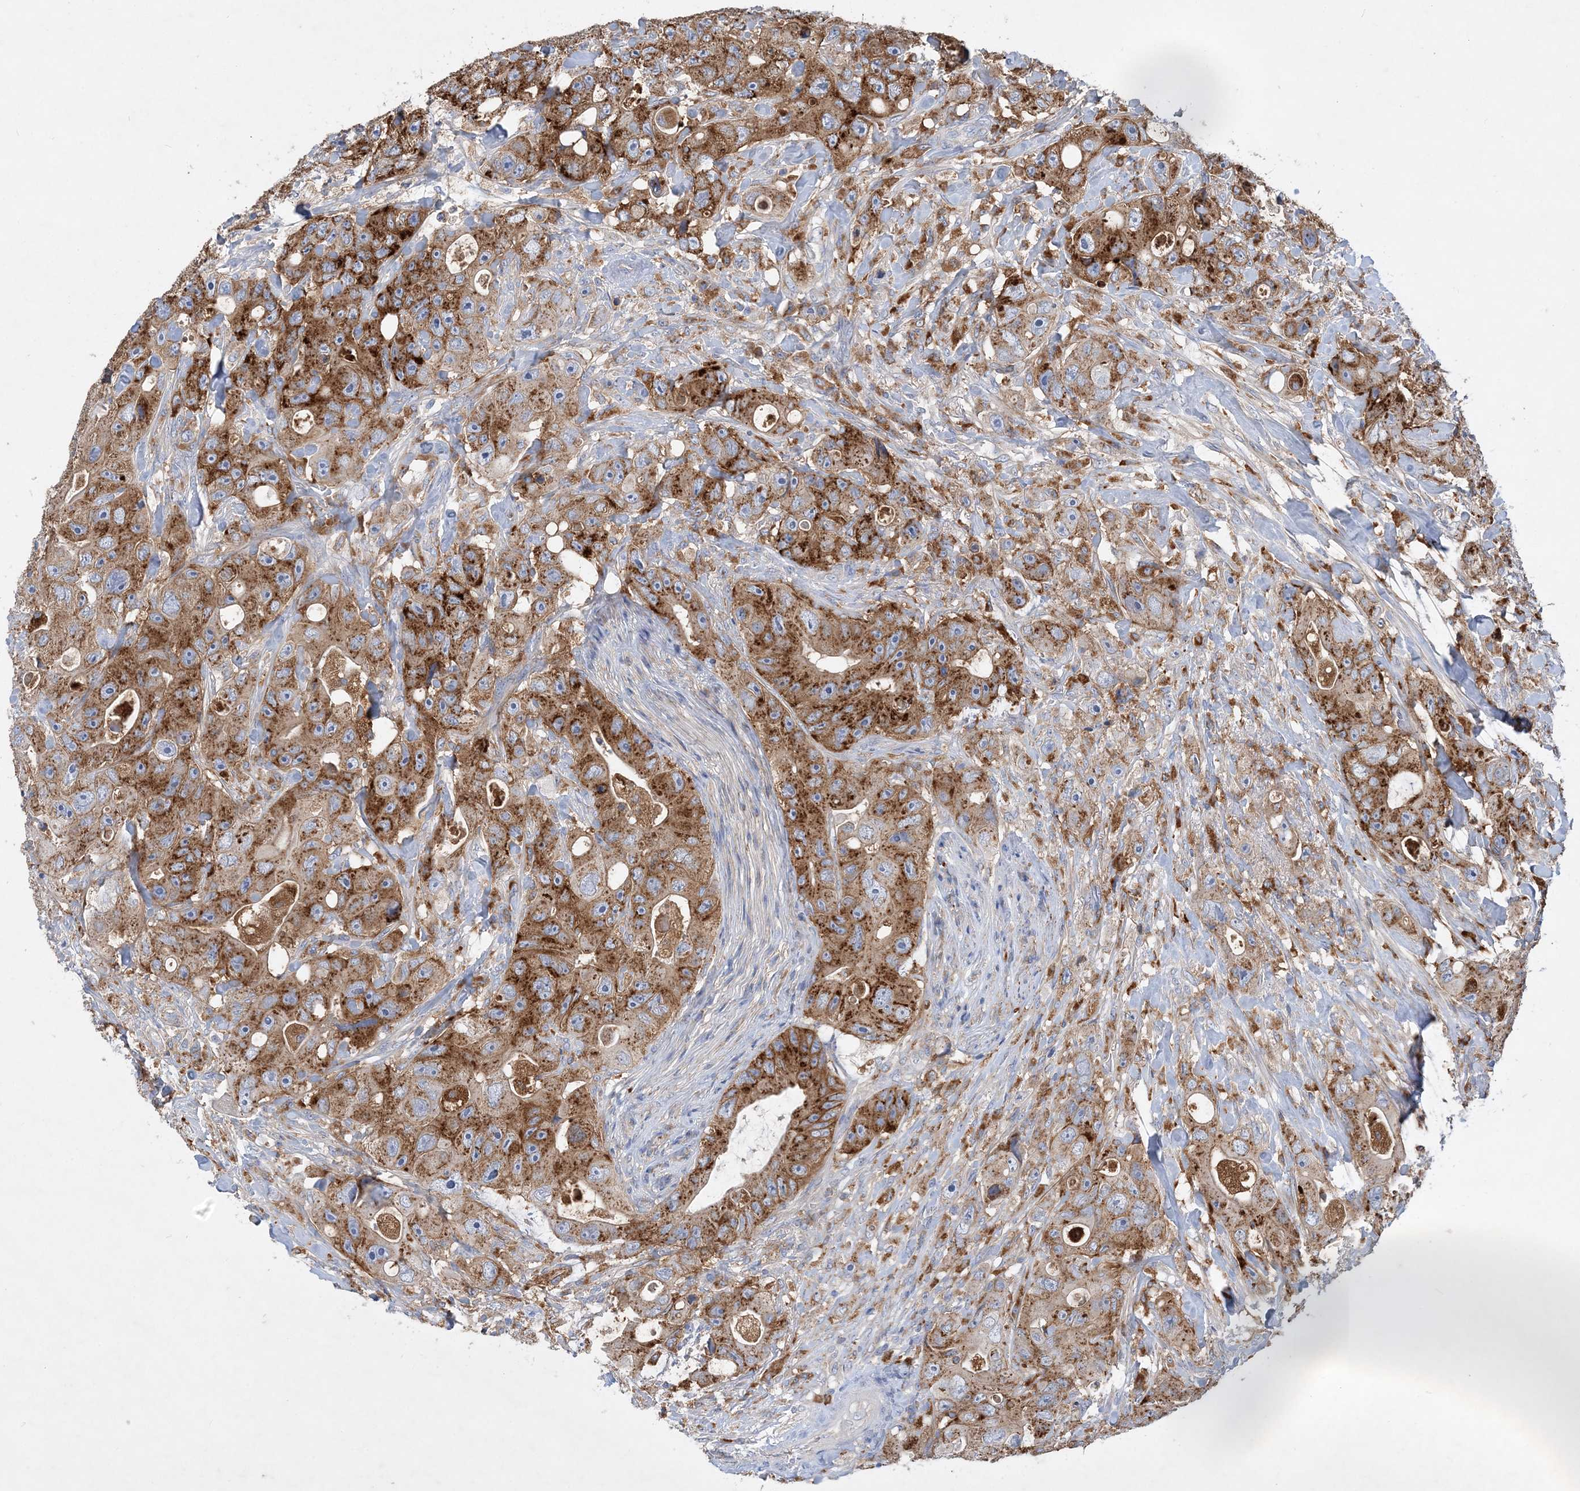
{"staining": {"intensity": "strong", "quantity": ">75%", "location": "cytoplasmic/membranous"}, "tissue": "colorectal cancer", "cell_type": "Tumor cells", "image_type": "cancer", "snomed": [{"axis": "morphology", "description": "Adenocarcinoma, NOS"}, {"axis": "topography", "description": "Colon"}], "caption": "A photomicrograph showing strong cytoplasmic/membranous staining in approximately >75% of tumor cells in colorectal adenocarcinoma, as visualized by brown immunohistochemical staining.", "gene": "GRINA", "patient": {"sex": "female", "age": 46}}